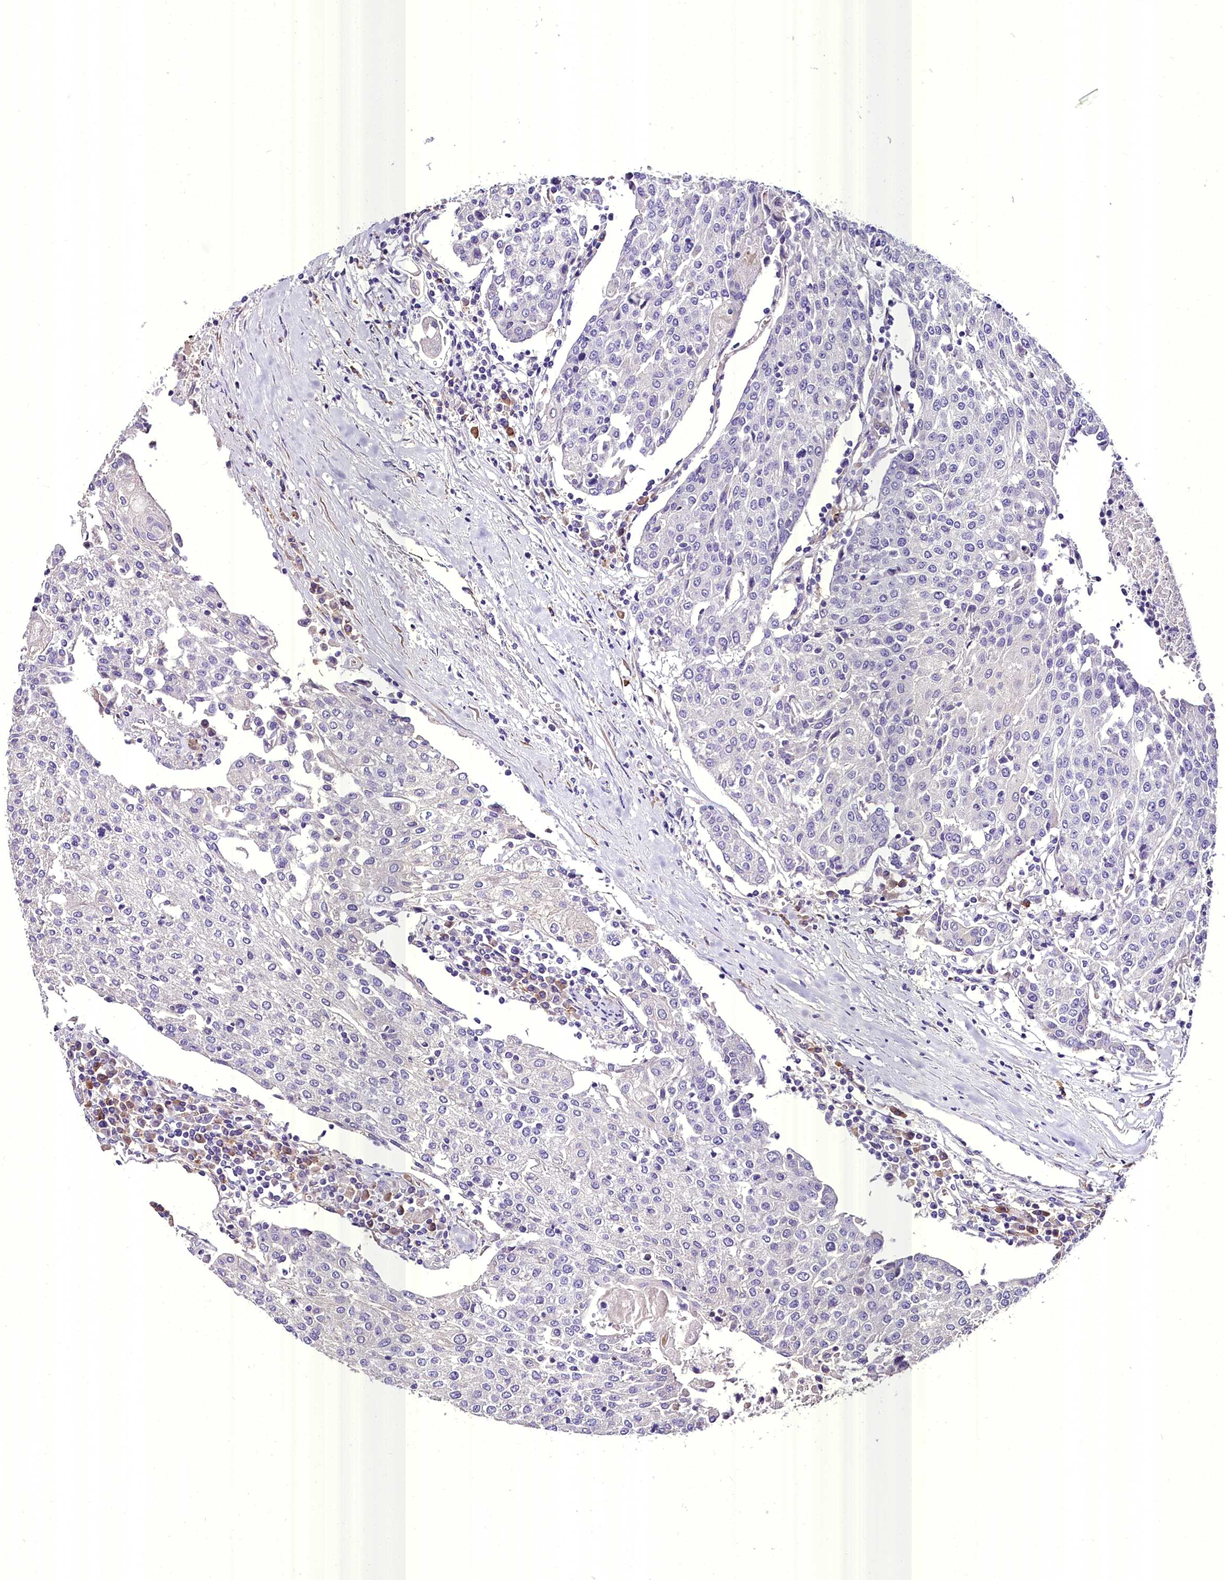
{"staining": {"intensity": "negative", "quantity": "none", "location": "none"}, "tissue": "urothelial cancer", "cell_type": "Tumor cells", "image_type": "cancer", "snomed": [{"axis": "morphology", "description": "Urothelial carcinoma, High grade"}, {"axis": "topography", "description": "Urinary bladder"}], "caption": "Immunohistochemistry (IHC) image of neoplastic tissue: high-grade urothelial carcinoma stained with DAB displays no significant protein positivity in tumor cells. (Stains: DAB IHC with hematoxylin counter stain, Microscopy: brightfield microscopy at high magnification).", "gene": "MS4A18", "patient": {"sex": "female", "age": 85}}